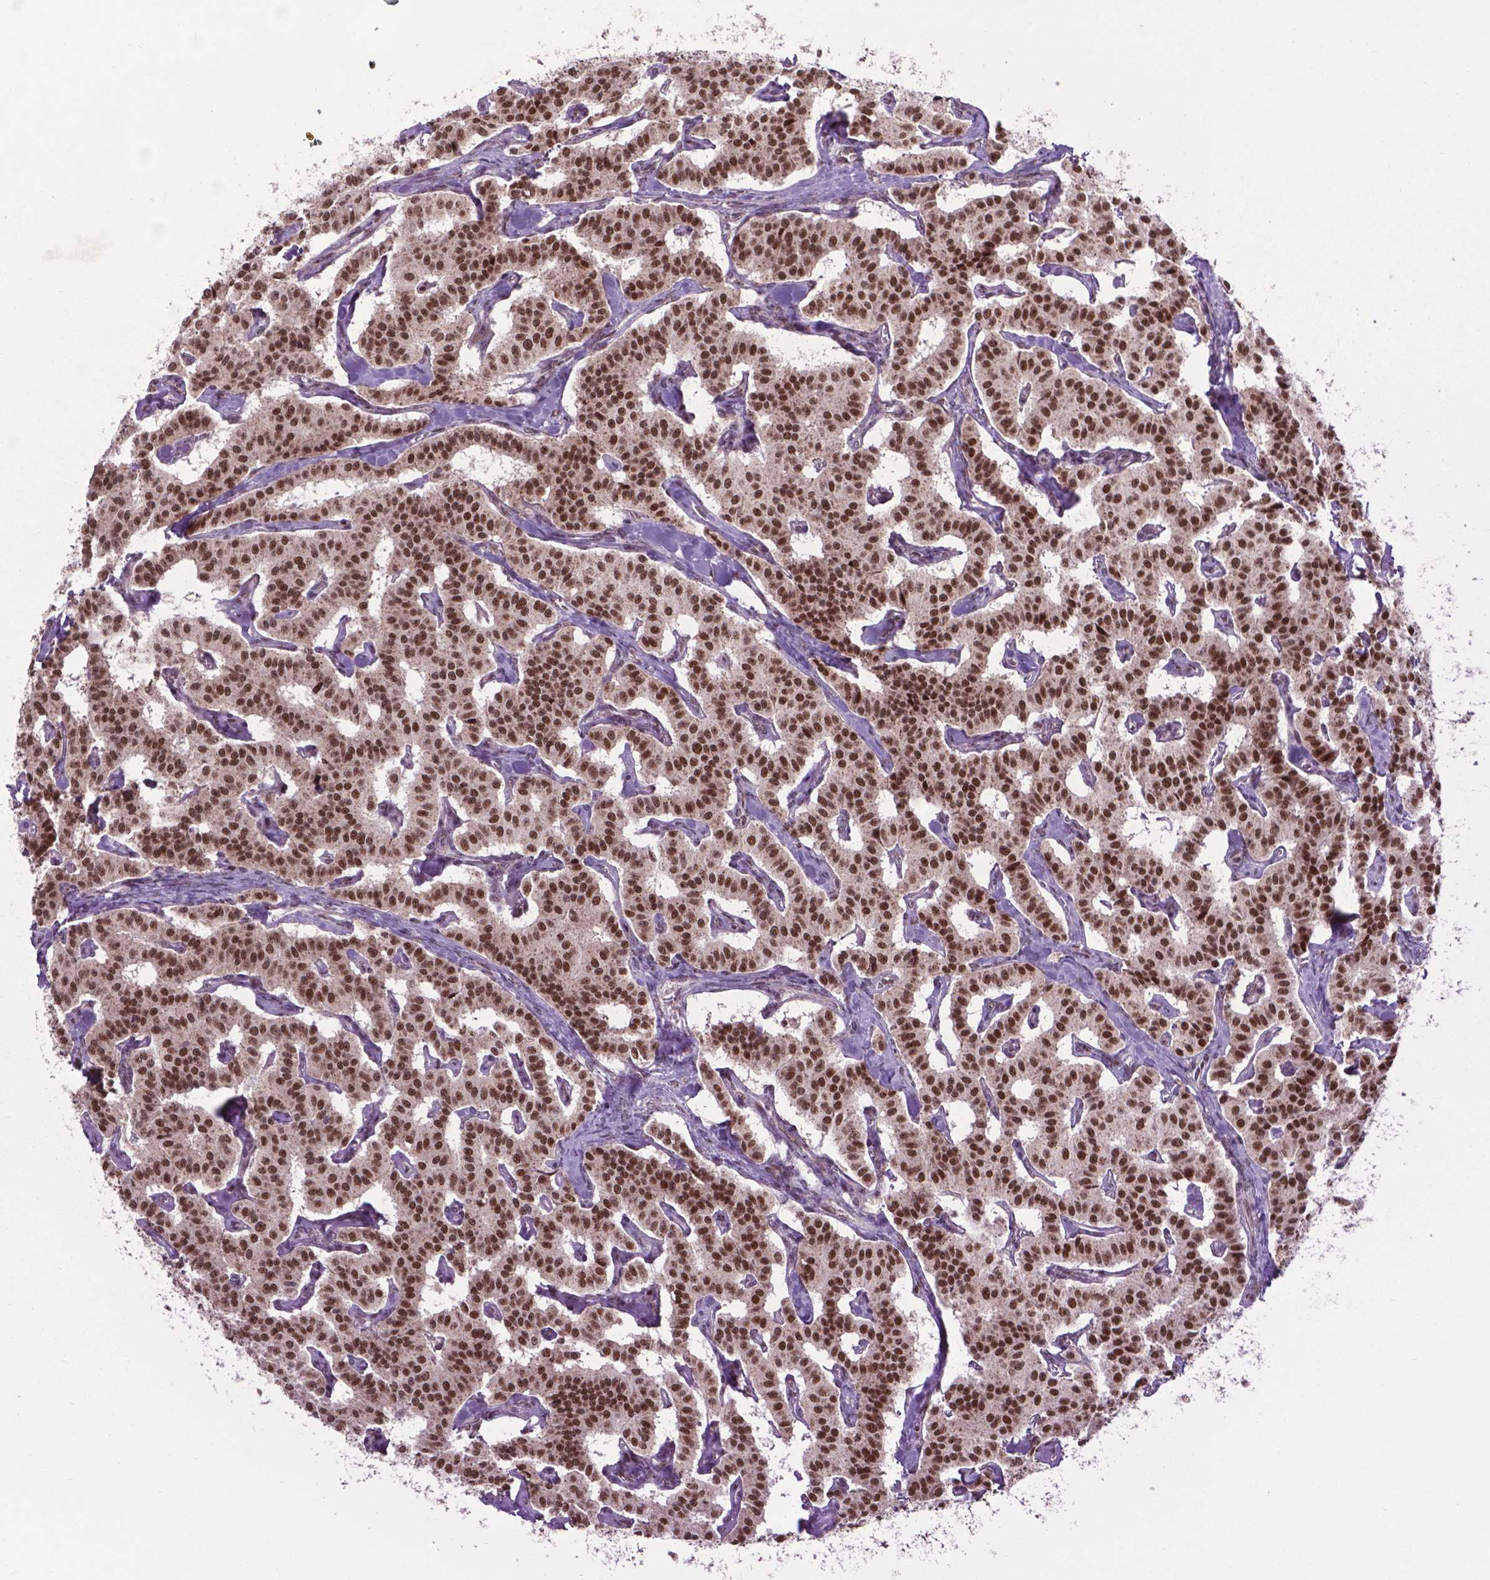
{"staining": {"intensity": "strong", "quantity": ">75%", "location": "nuclear"}, "tissue": "carcinoid", "cell_type": "Tumor cells", "image_type": "cancer", "snomed": [{"axis": "morphology", "description": "Carcinoid, malignant, NOS"}, {"axis": "topography", "description": "Lung"}], "caption": "Immunohistochemical staining of carcinoid demonstrates strong nuclear protein expression in approximately >75% of tumor cells.", "gene": "EAF1", "patient": {"sex": "female", "age": 46}}